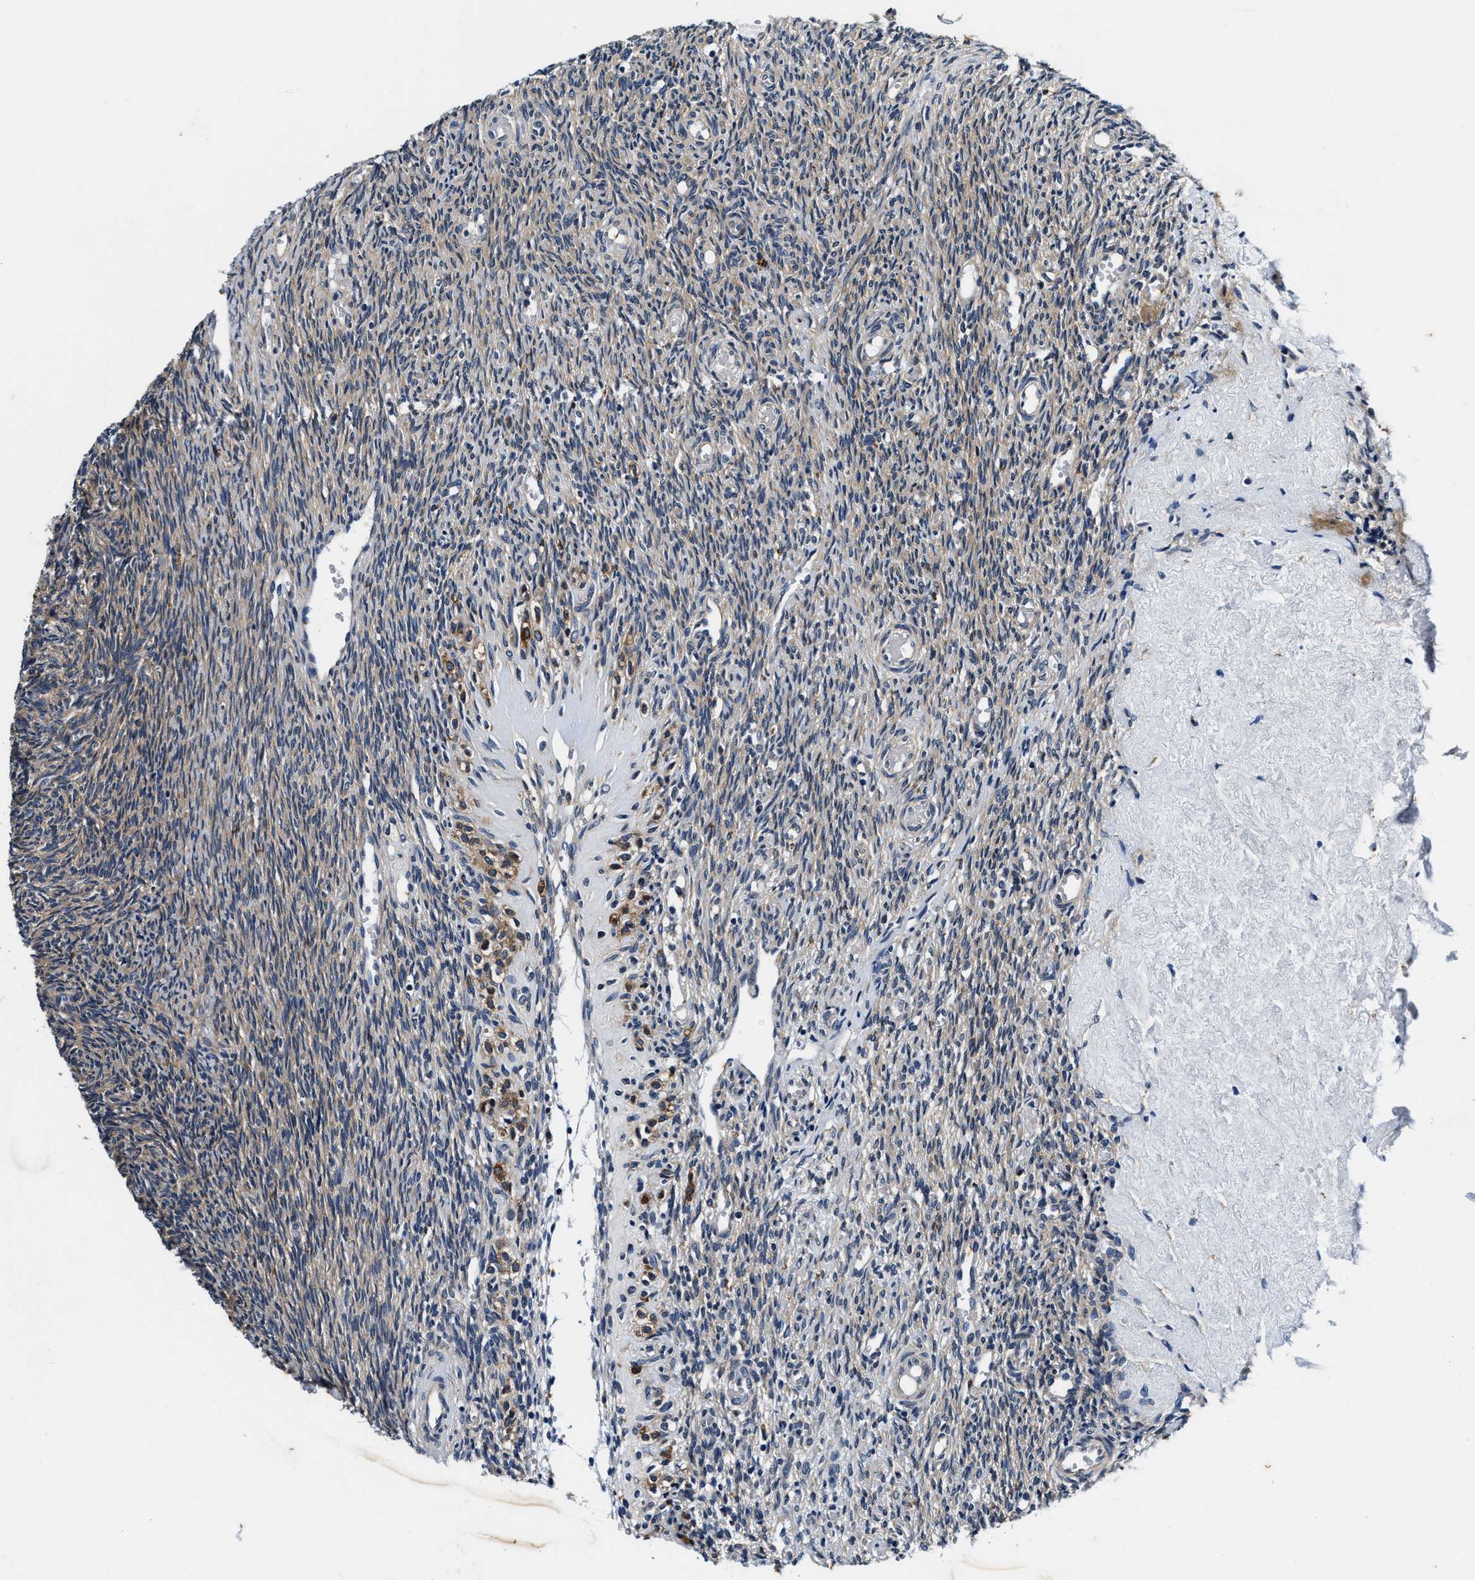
{"staining": {"intensity": "weak", "quantity": ">75%", "location": "cytoplasmic/membranous"}, "tissue": "ovary", "cell_type": "Ovarian stroma cells", "image_type": "normal", "snomed": [{"axis": "morphology", "description": "Normal tissue, NOS"}, {"axis": "topography", "description": "Ovary"}], "caption": "Protein staining of unremarkable ovary shows weak cytoplasmic/membranous expression in approximately >75% of ovarian stroma cells. Using DAB (brown) and hematoxylin (blue) stains, captured at high magnification using brightfield microscopy.", "gene": "PI4KB", "patient": {"sex": "female", "age": 41}}